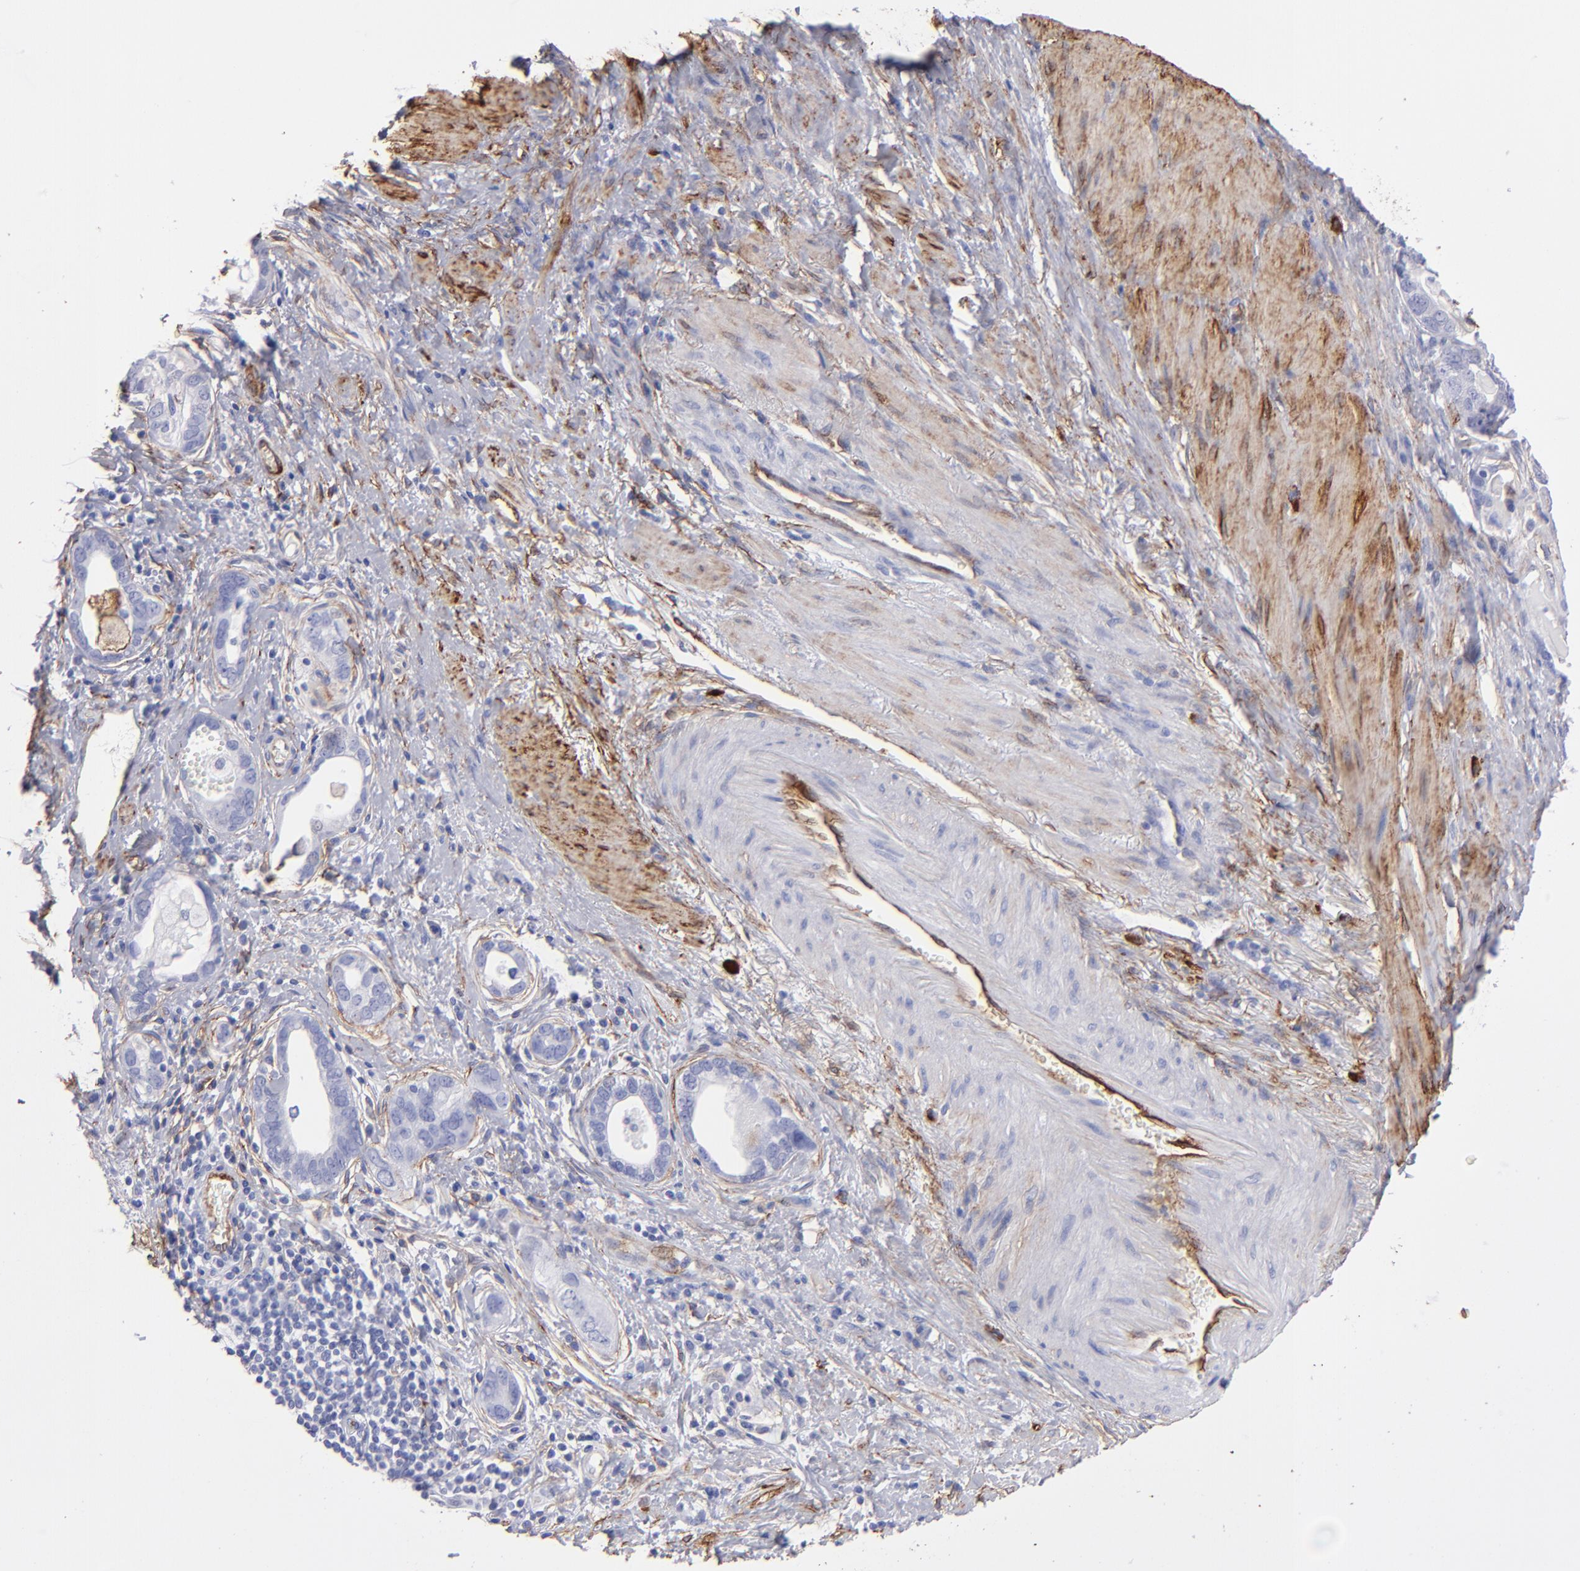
{"staining": {"intensity": "negative", "quantity": "none", "location": "none"}, "tissue": "stomach cancer", "cell_type": "Tumor cells", "image_type": "cancer", "snomed": [{"axis": "morphology", "description": "Adenocarcinoma, NOS"}, {"axis": "topography", "description": "Stomach, lower"}], "caption": "High magnification brightfield microscopy of stomach cancer (adenocarcinoma) stained with DAB (brown) and counterstained with hematoxylin (blue): tumor cells show no significant staining.", "gene": "AHNAK2", "patient": {"sex": "female", "age": 93}}